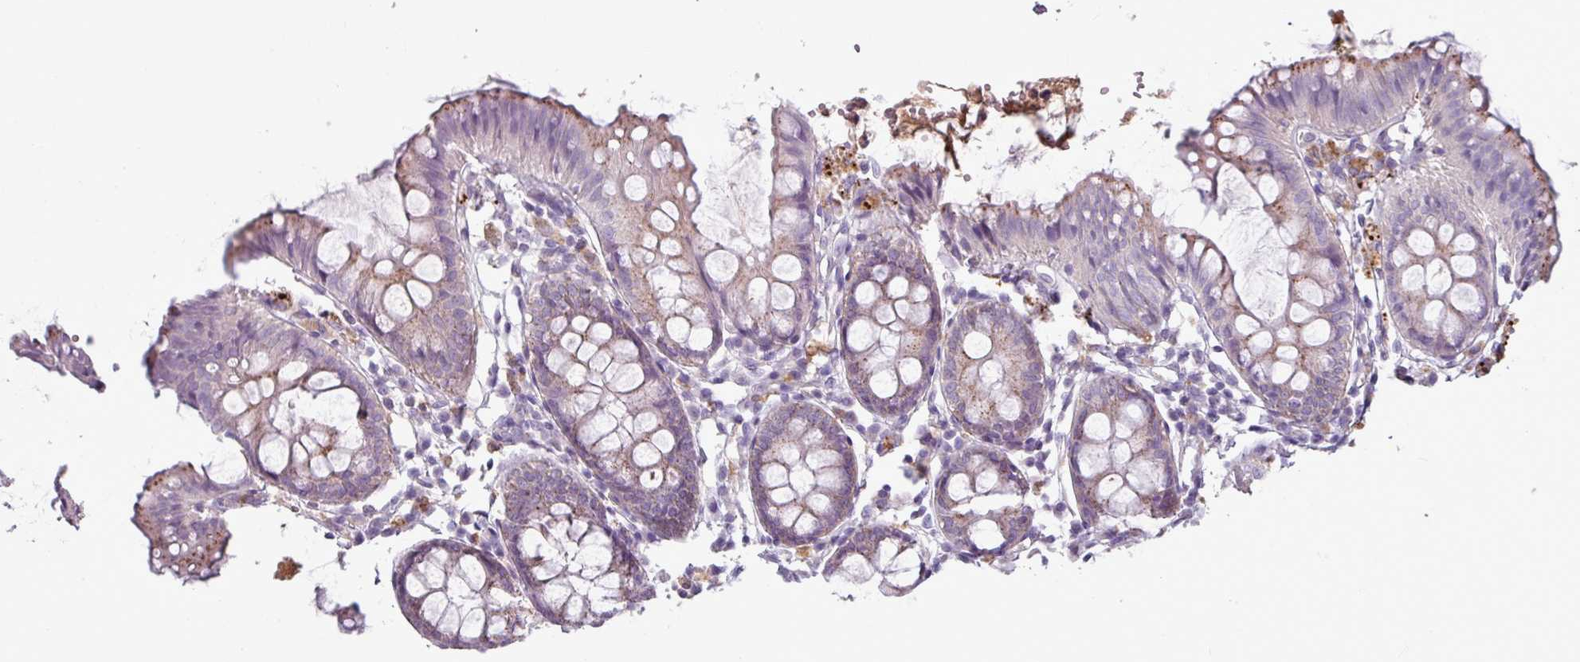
{"staining": {"intensity": "moderate", "quantity": "<25%", "location": "cytoplasmic/membranous"}, "tissue": "colon", "cell_type": "Endothelial cells", "image_type": "normal", "snomed": [{"axis": "morphology", "description": "Normal tissue, NOS"}, {"axis": "topography", "description": "Colon"}], "caption": "IHC (DAB (3,3'-diaminobenzidine)) staining of benign human colon shows moderate cytoplasmic/membranous protein expression in approximately <25% of endothelial cells. (Stains: DAB (3,3'-diaminobenzidine) in brown, nuclei in blue, Microscopy: brightfield microscopy at high magnification).", "gene": "C4A", "patient": {"sex": "female", "age": 84}}